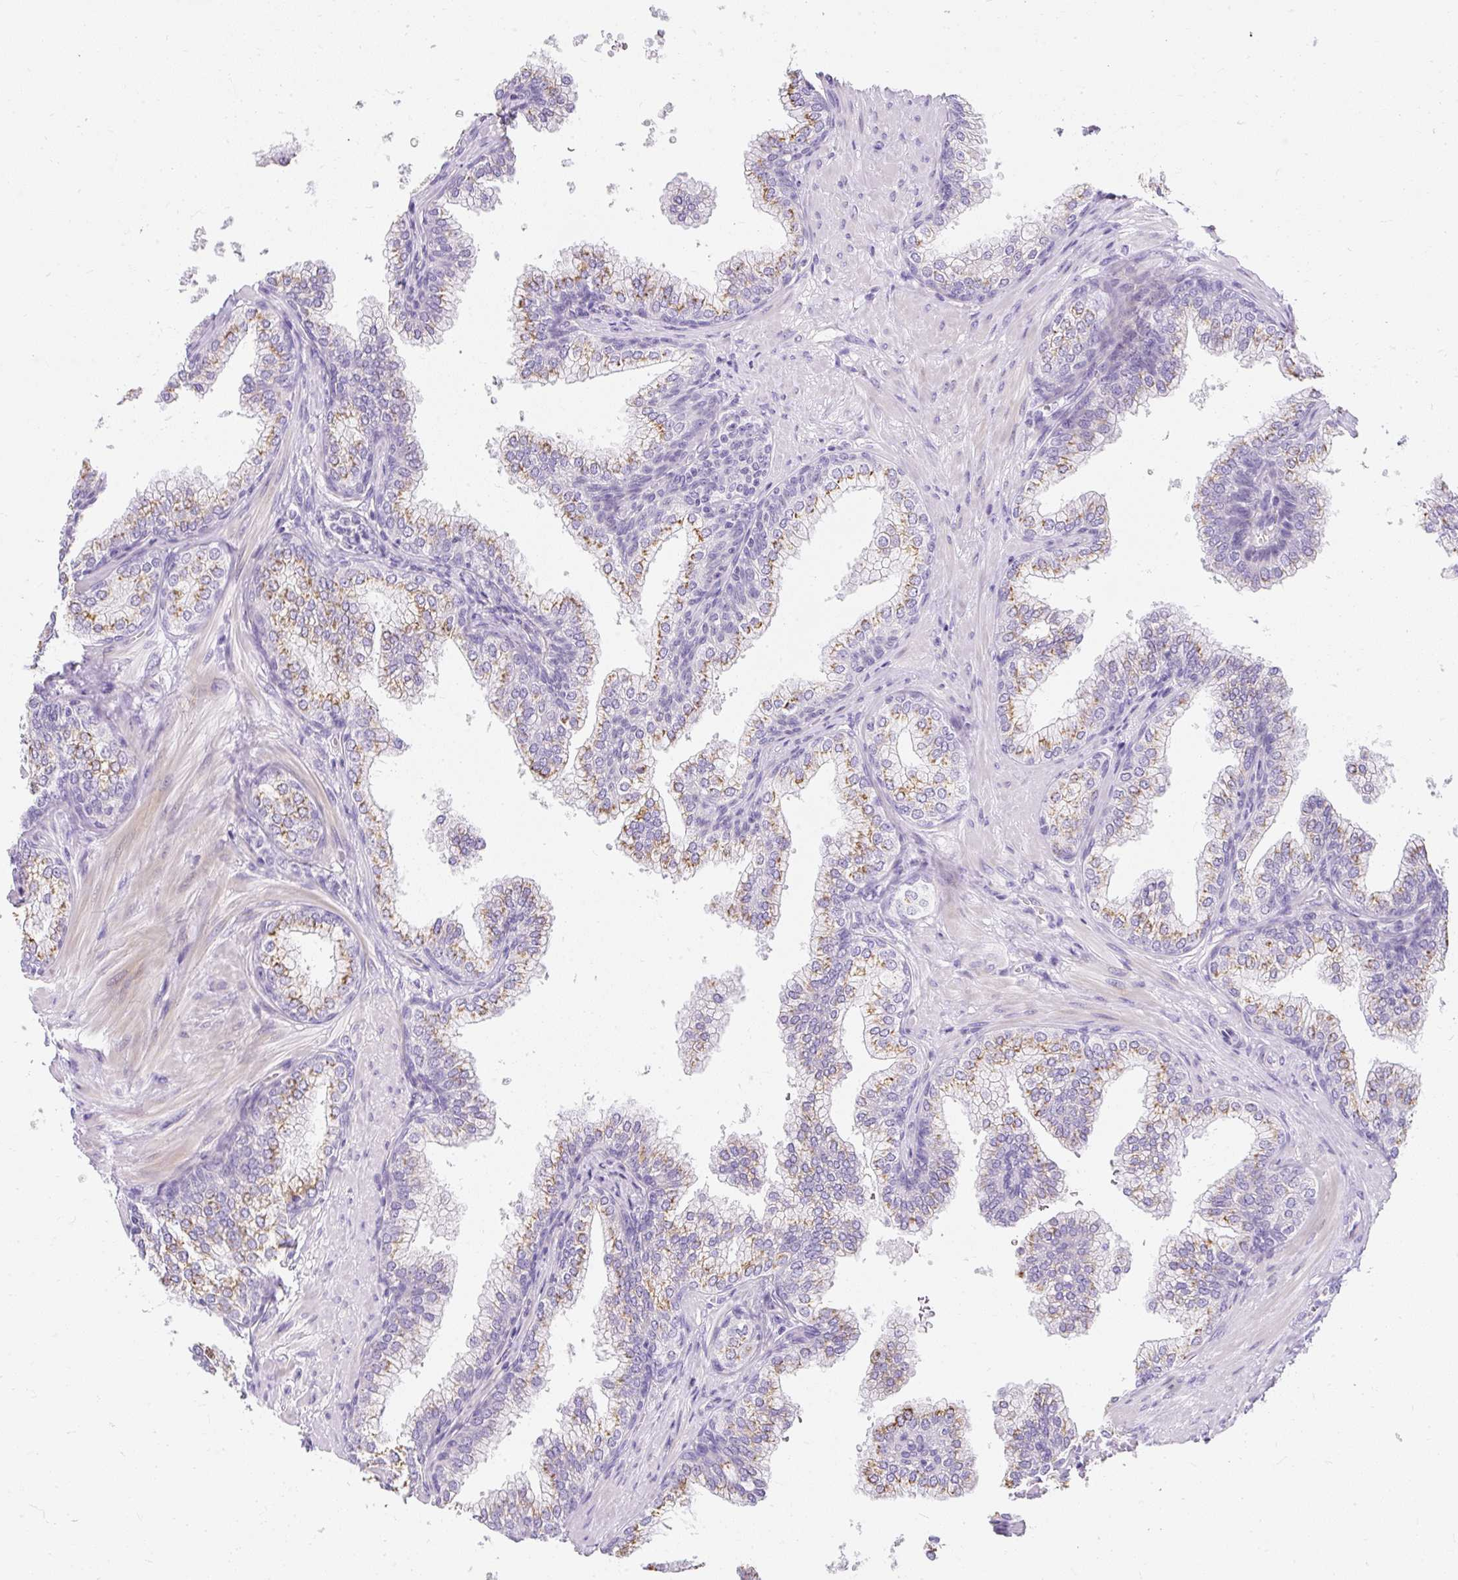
{"staining": {"intensity": "moderate", "quantity": ">75%", "location": "cytoplasmic/membranous"}, "tissue": "prostate", "cell_type": "Glandular cells", "image_type": "normal", "snomed": [{"axis": "morphology", "description": "Normal tissue, NOS"}, {"axis": "topography", "description": "Prostate"}], "caption": "A brown stain labels moderate cytoplasmic/membranous staining of a protein in glandular cells of benign human prostate.", "gene": "DTX4", "patient": {"sex": "male", "age": 60}}